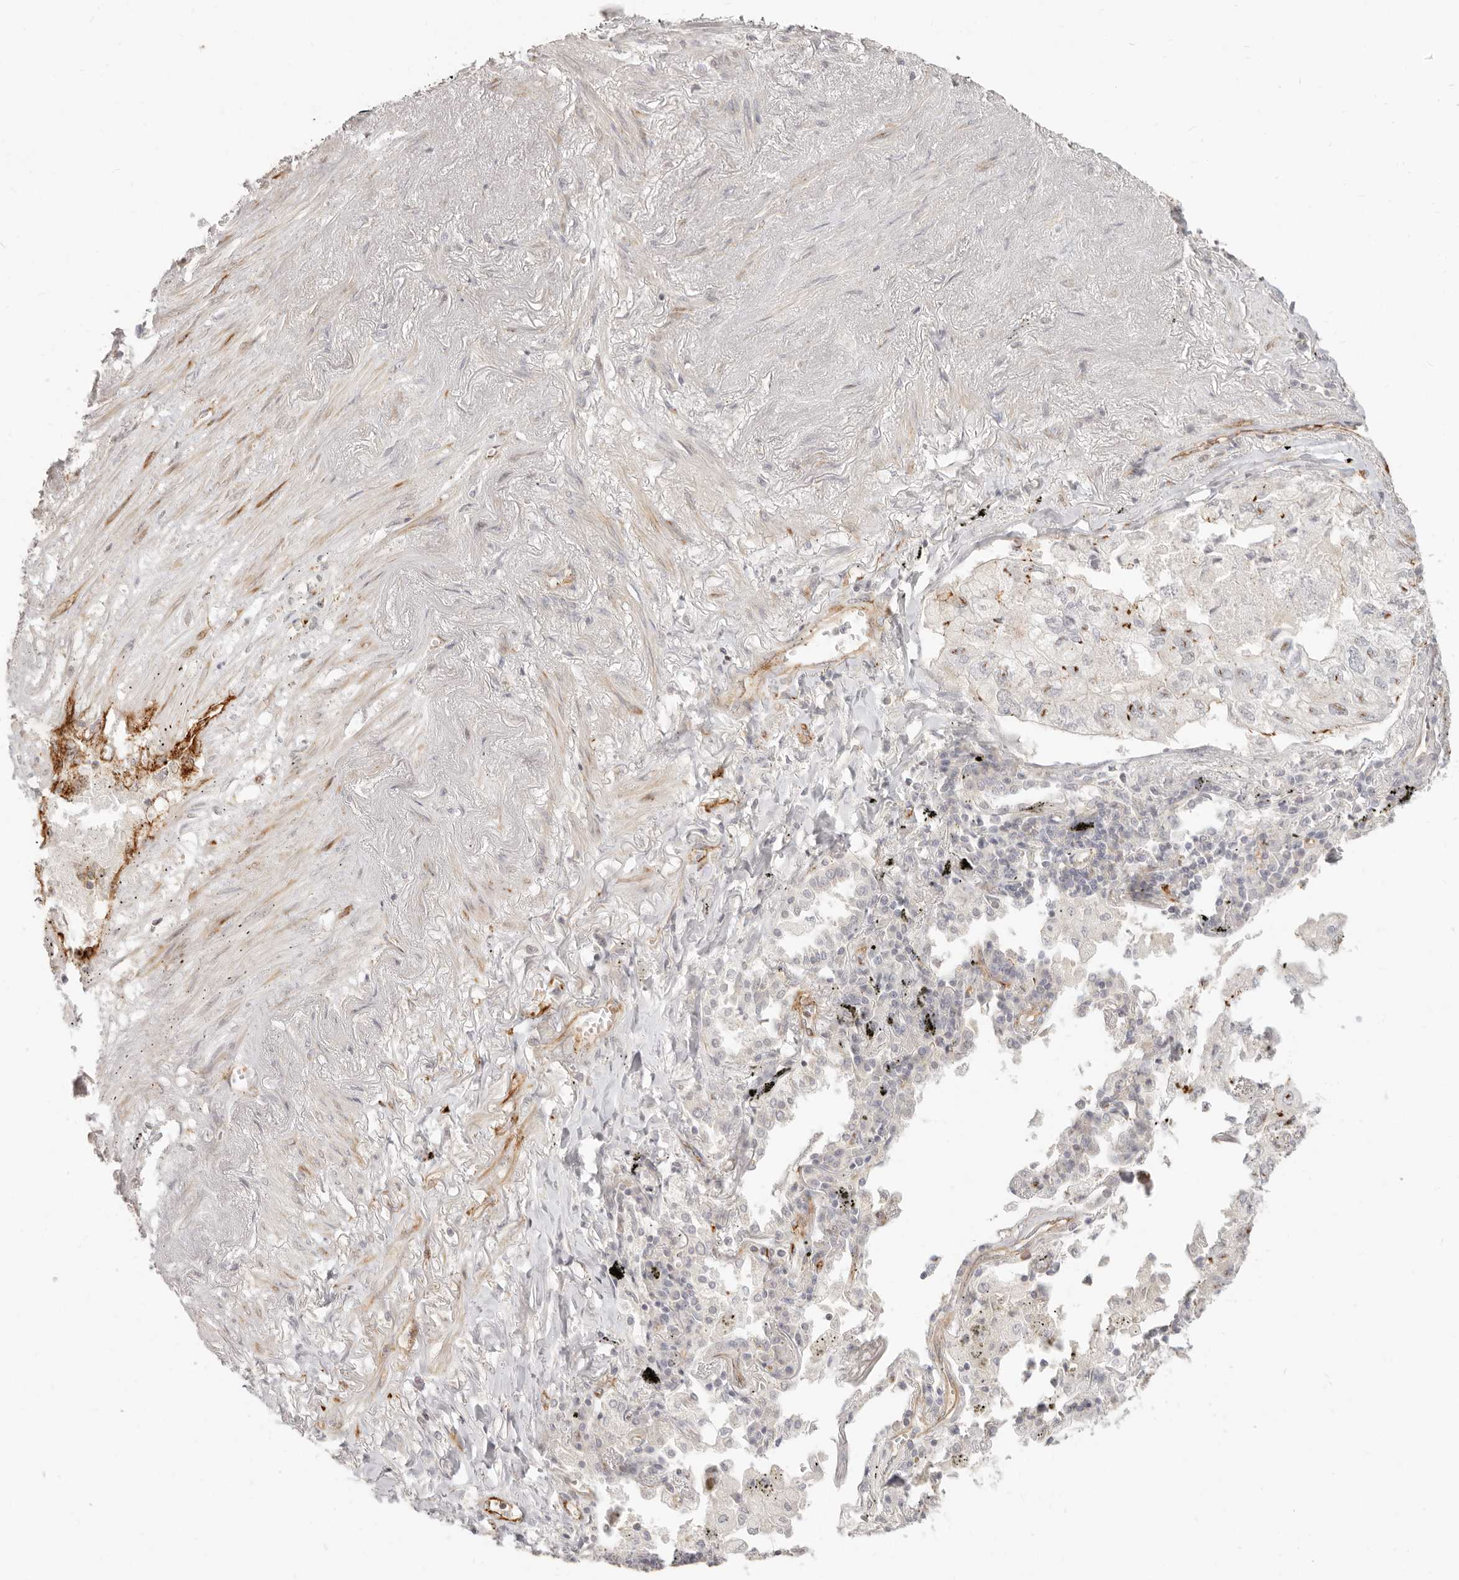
{"staining": {"intensity": "moderate", "quantity": "25%-75%", "location": "cytoplasmic/membranous,nuclear"}, "tissue": "lung cancer", "cell_type": "Tumor cells", "image_type": "cancer", "snomed": [{"axis": "morphology", "description": "Adenocarcinoma, NOS"}, {"axis": "topography", "description": "Lung"}], "caption": "An immunohistochemistry (IHC) image of neoplastic tissue is shown. Protein staining in brown labels moderate cytoplasmic/membranous and nuclear positivity in lung cancer within tumor cells.", "gene": "SASS6", "patient": {"sex": "male", "age": 65}}